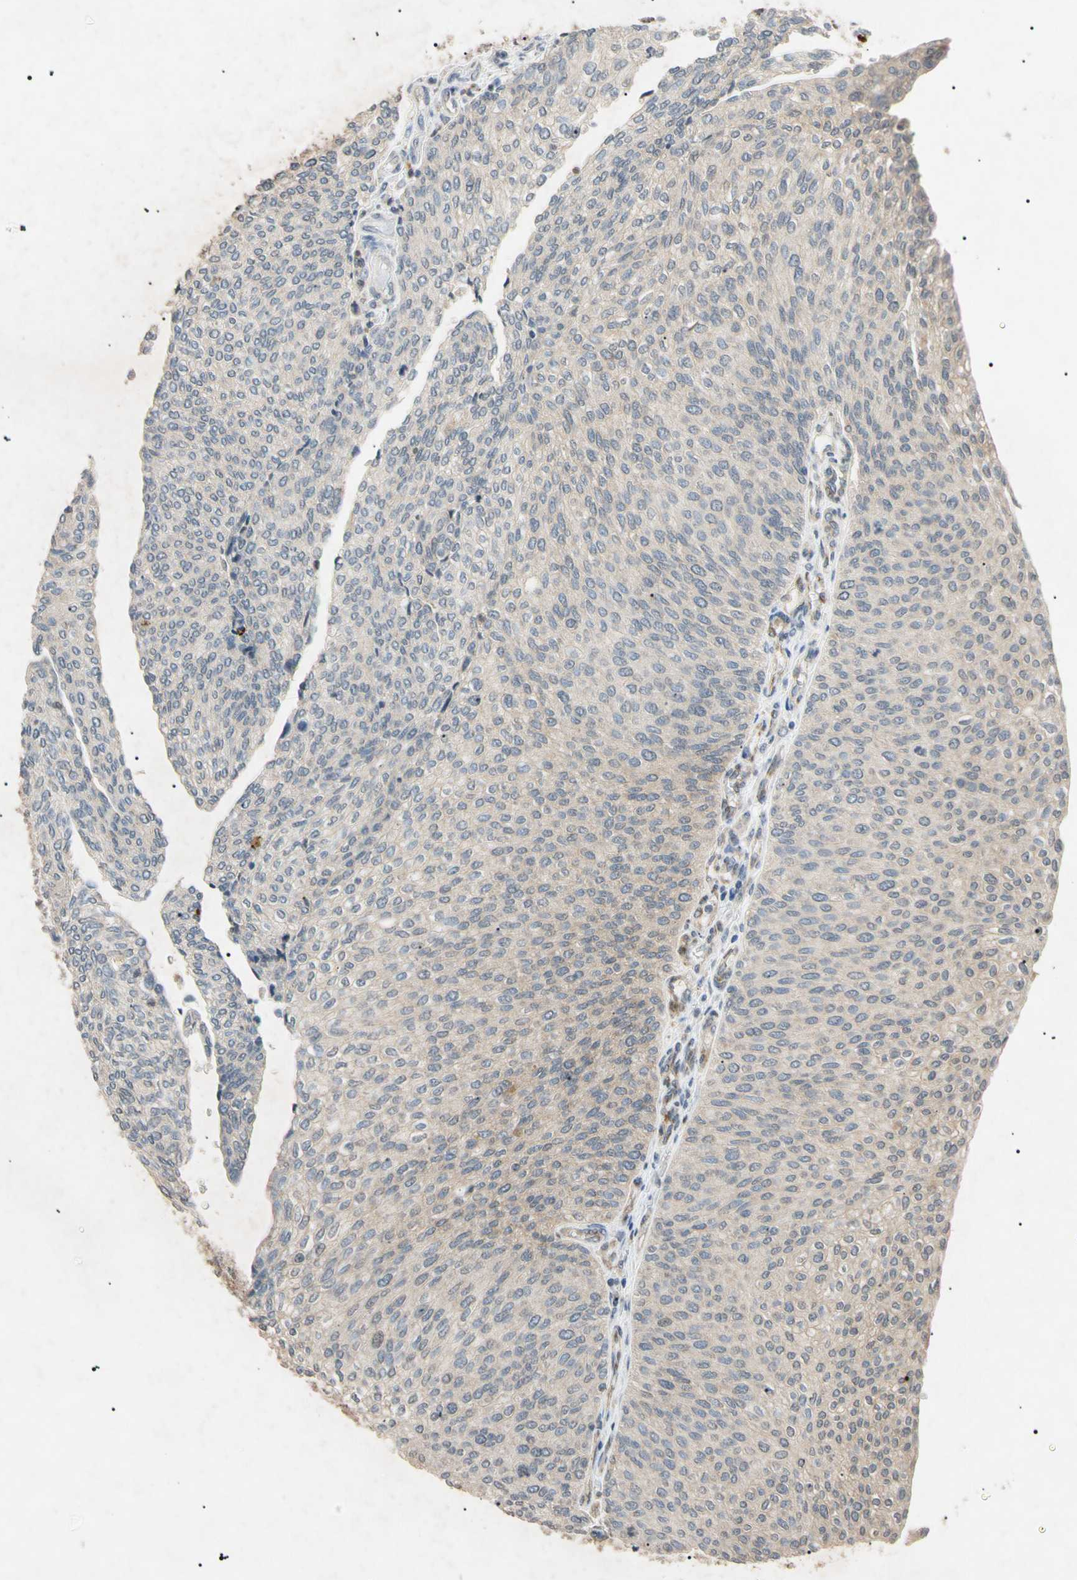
{"staining": {"intensity": "negative", "quantity": "none", "location": "none"}, "tissue": "urothelial cancer", "cell_type": "Tumor cells", "image_type": "cancer", "snomed": [{"axis": "morphology", "description": "Urothelial carcinoma, Low grade"}, {"axis": "topography", "description": "Urinary bladder"}], "caption": "Human low-grade urothelial carcinoma stained for a protein using IHC displays no positivity in tumor cells.", "gene": "TUBB4A", "patient": {"sex": "female", "age": 79}}